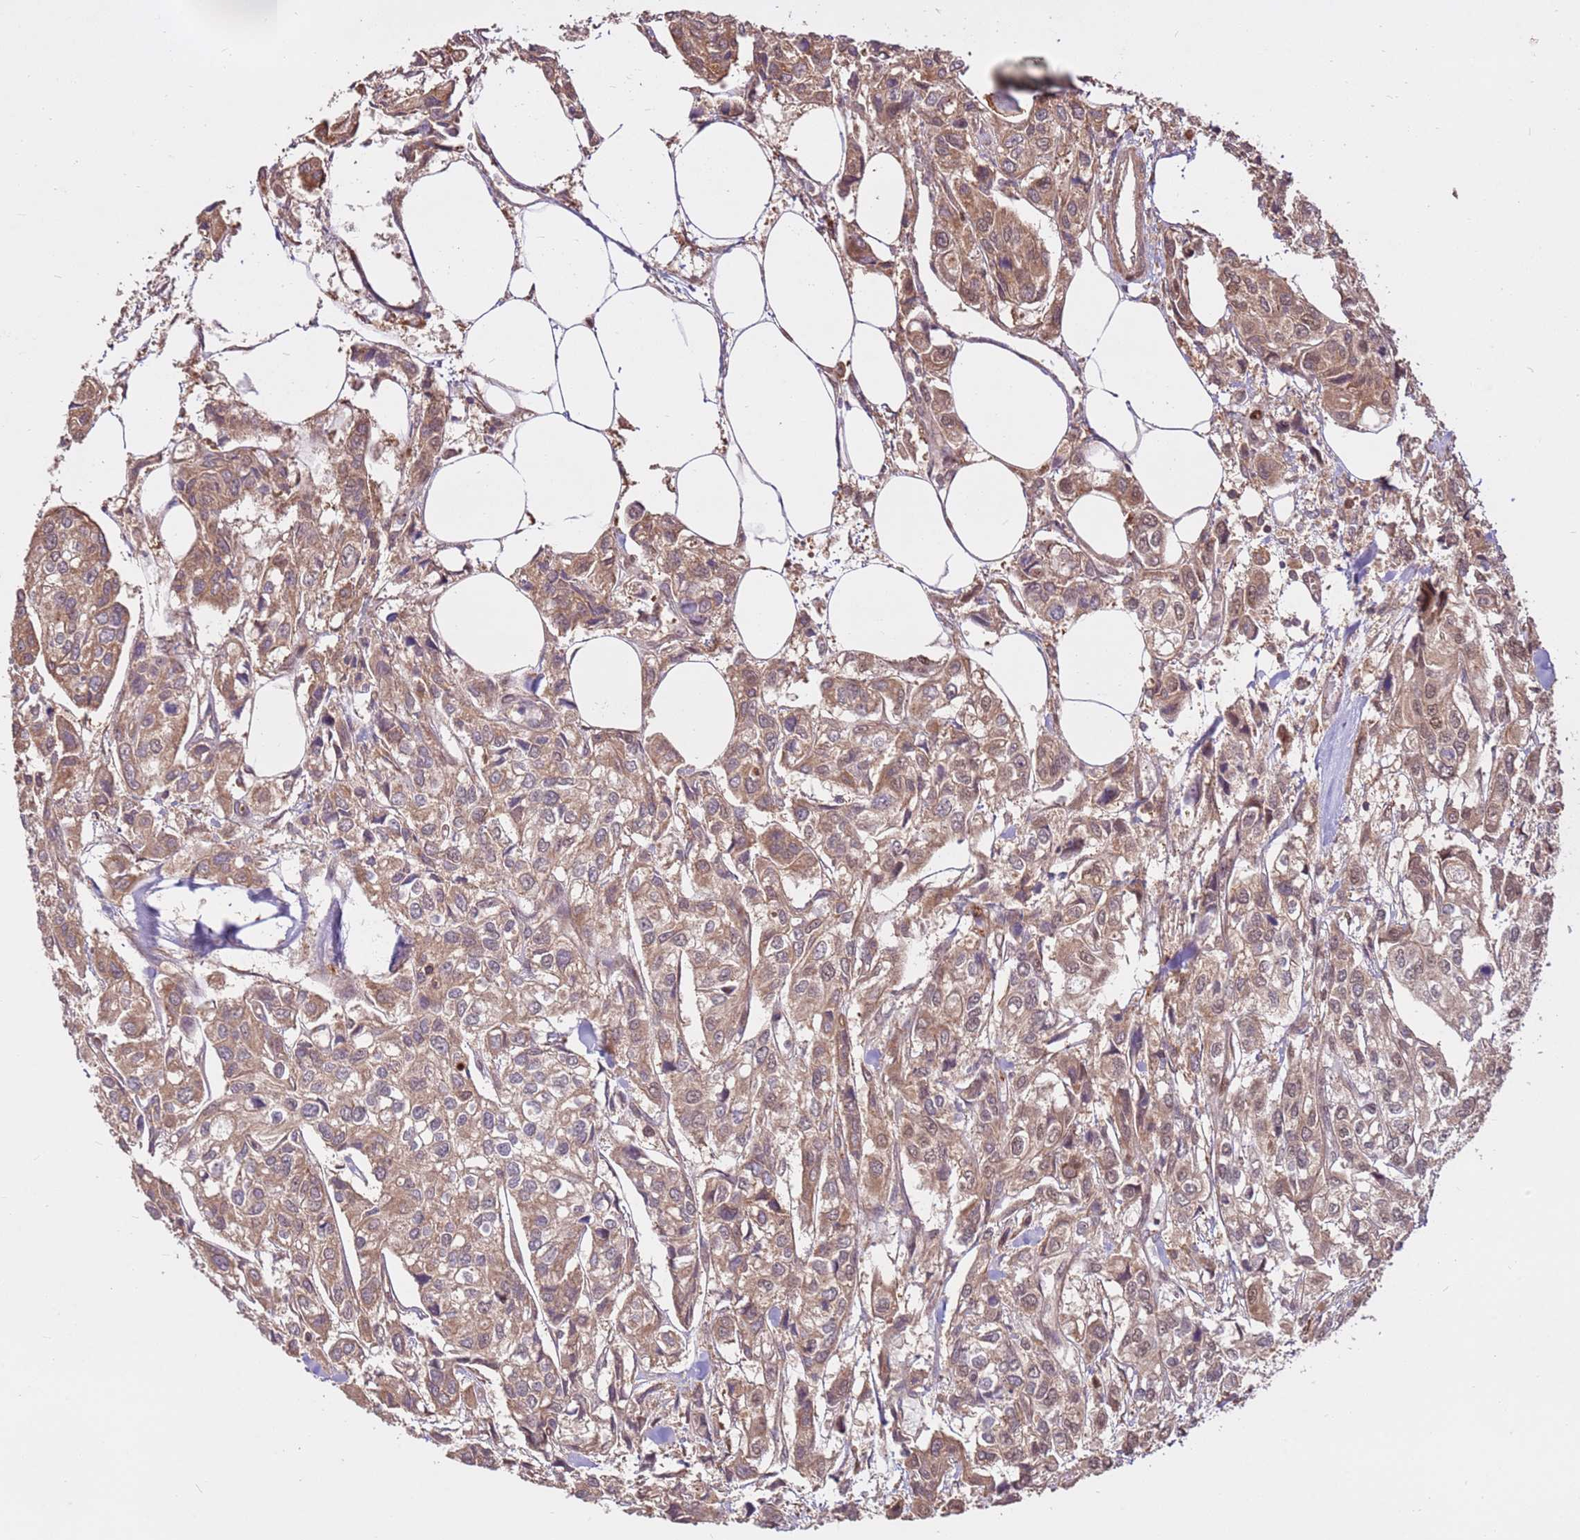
{"staining": {"intensity": "moderate", "quantity": ">75%", "location": "cytoplasmic/membranous,nuclear"}, "tissue": "urothelial cancer", "cell_type": "Tumor cells", "image_type": "cancer", "snomed": [{"axis": "morphology", "description": "Urothelial carcinoma, High grade"}, {"axis": "topography", "description": "Urinary bladder"}], "caption": "Urothelial carcinoma (high-grade) tissue displays moderate cytoplasmic/membranous and nuclear expression in about >75% of tumor cells", "gene": "CCDC112", "patient": {"sex": "male", "age": 67}}